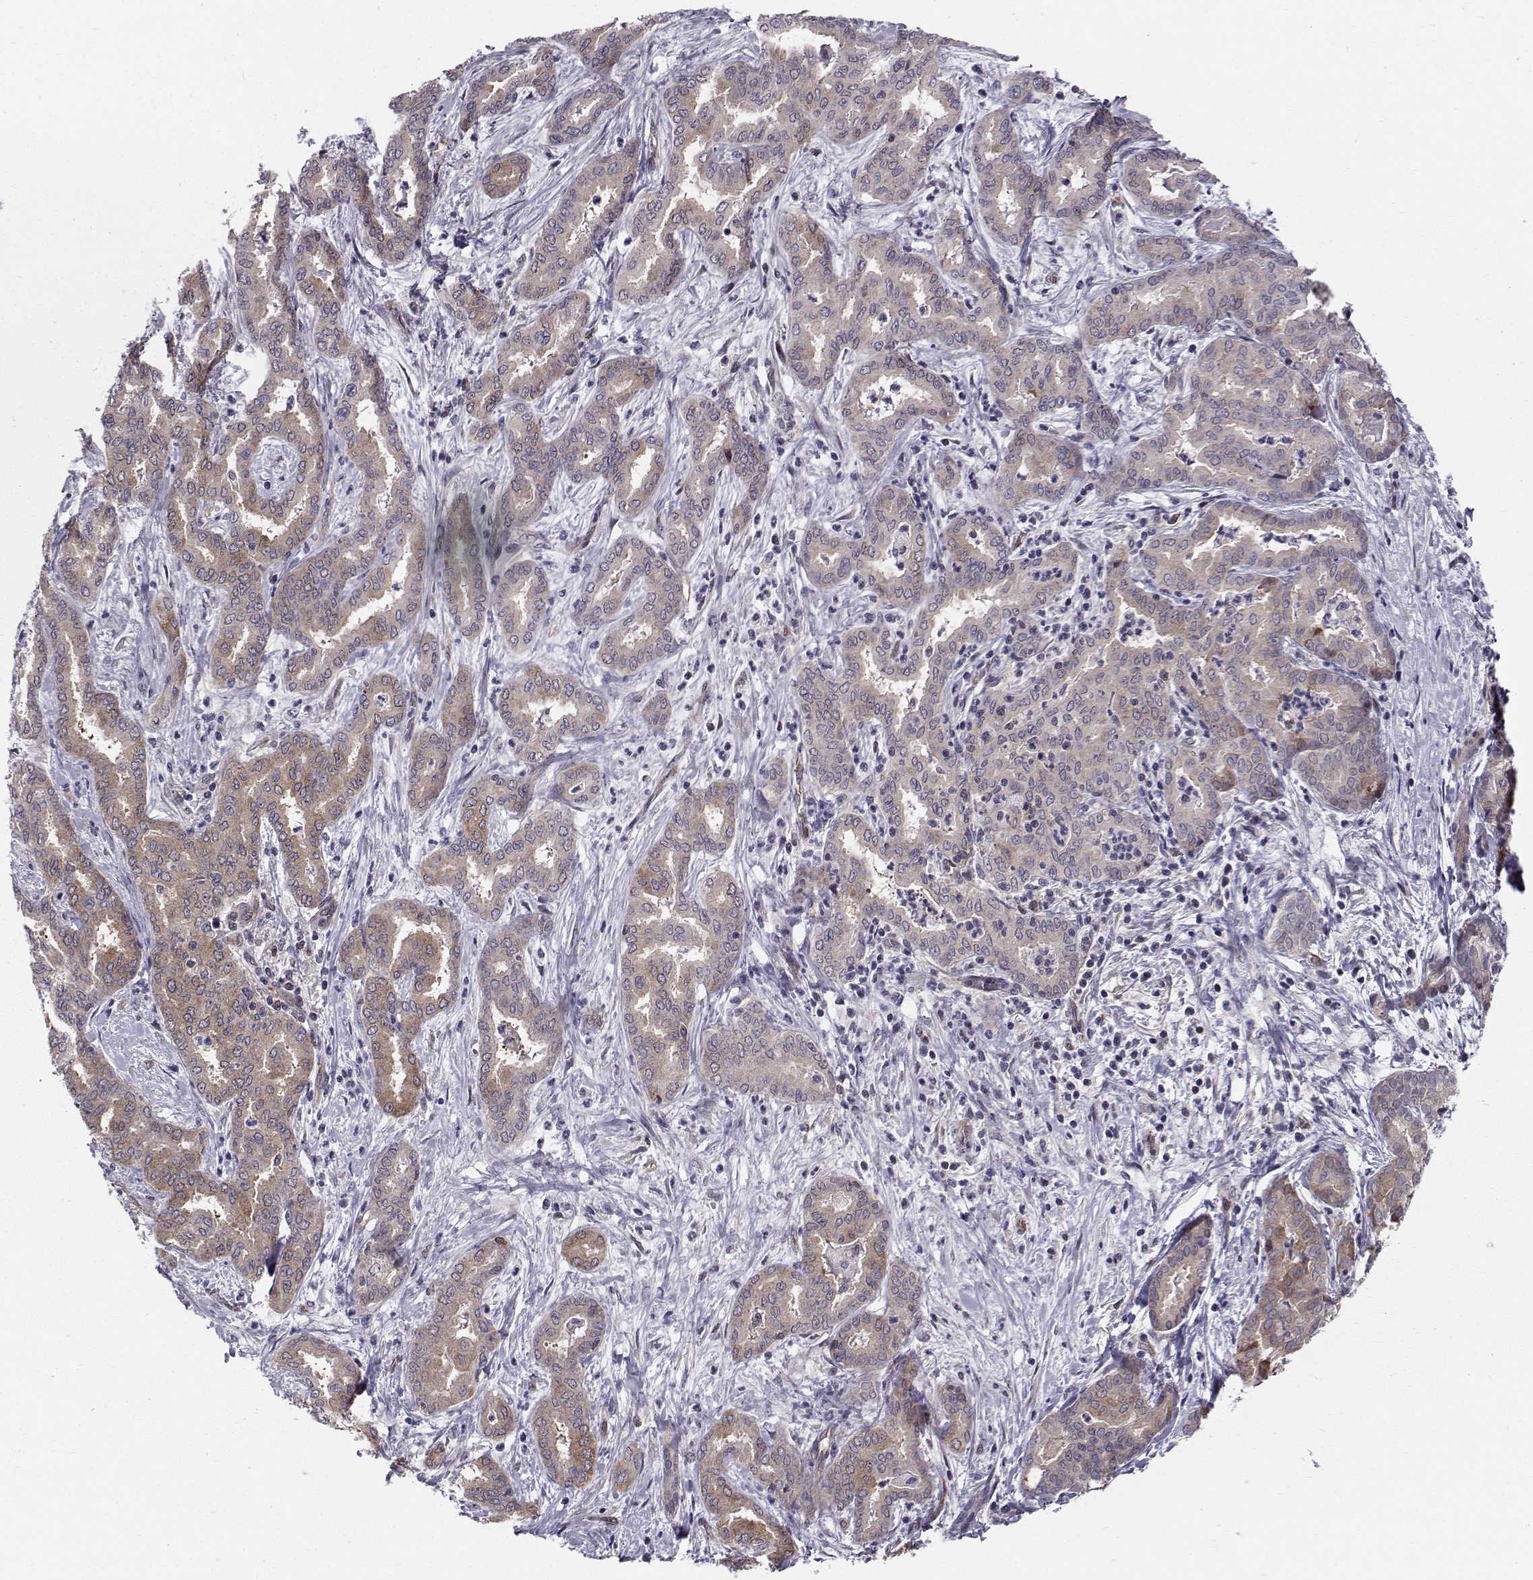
{"staining": {"intensity": "weak", "quantity": ">75%", "location": "cytoplasmic/membranous"}, "tissue": "liver cancer", "cell_type": "Tumor cells", "image_type": "cancer", "snomed": [{"axis": "morphology", "description": "Cholangiocarcinoma"}, {"axis": "topography", "description": "Liver"}], "caption": "The image shows staining of liver cancer (cholangiocarcinoma), revealing weak cytoplasmic/membranous protein staining (brown color) within tumor cells. The staining is performed using DAB brown chromogen to label protein expression. The nuclei are counter-stained blue using hematoxylin.", "gene": "HSP90AB1", "patient": {"sex": "female", "age": 64}}